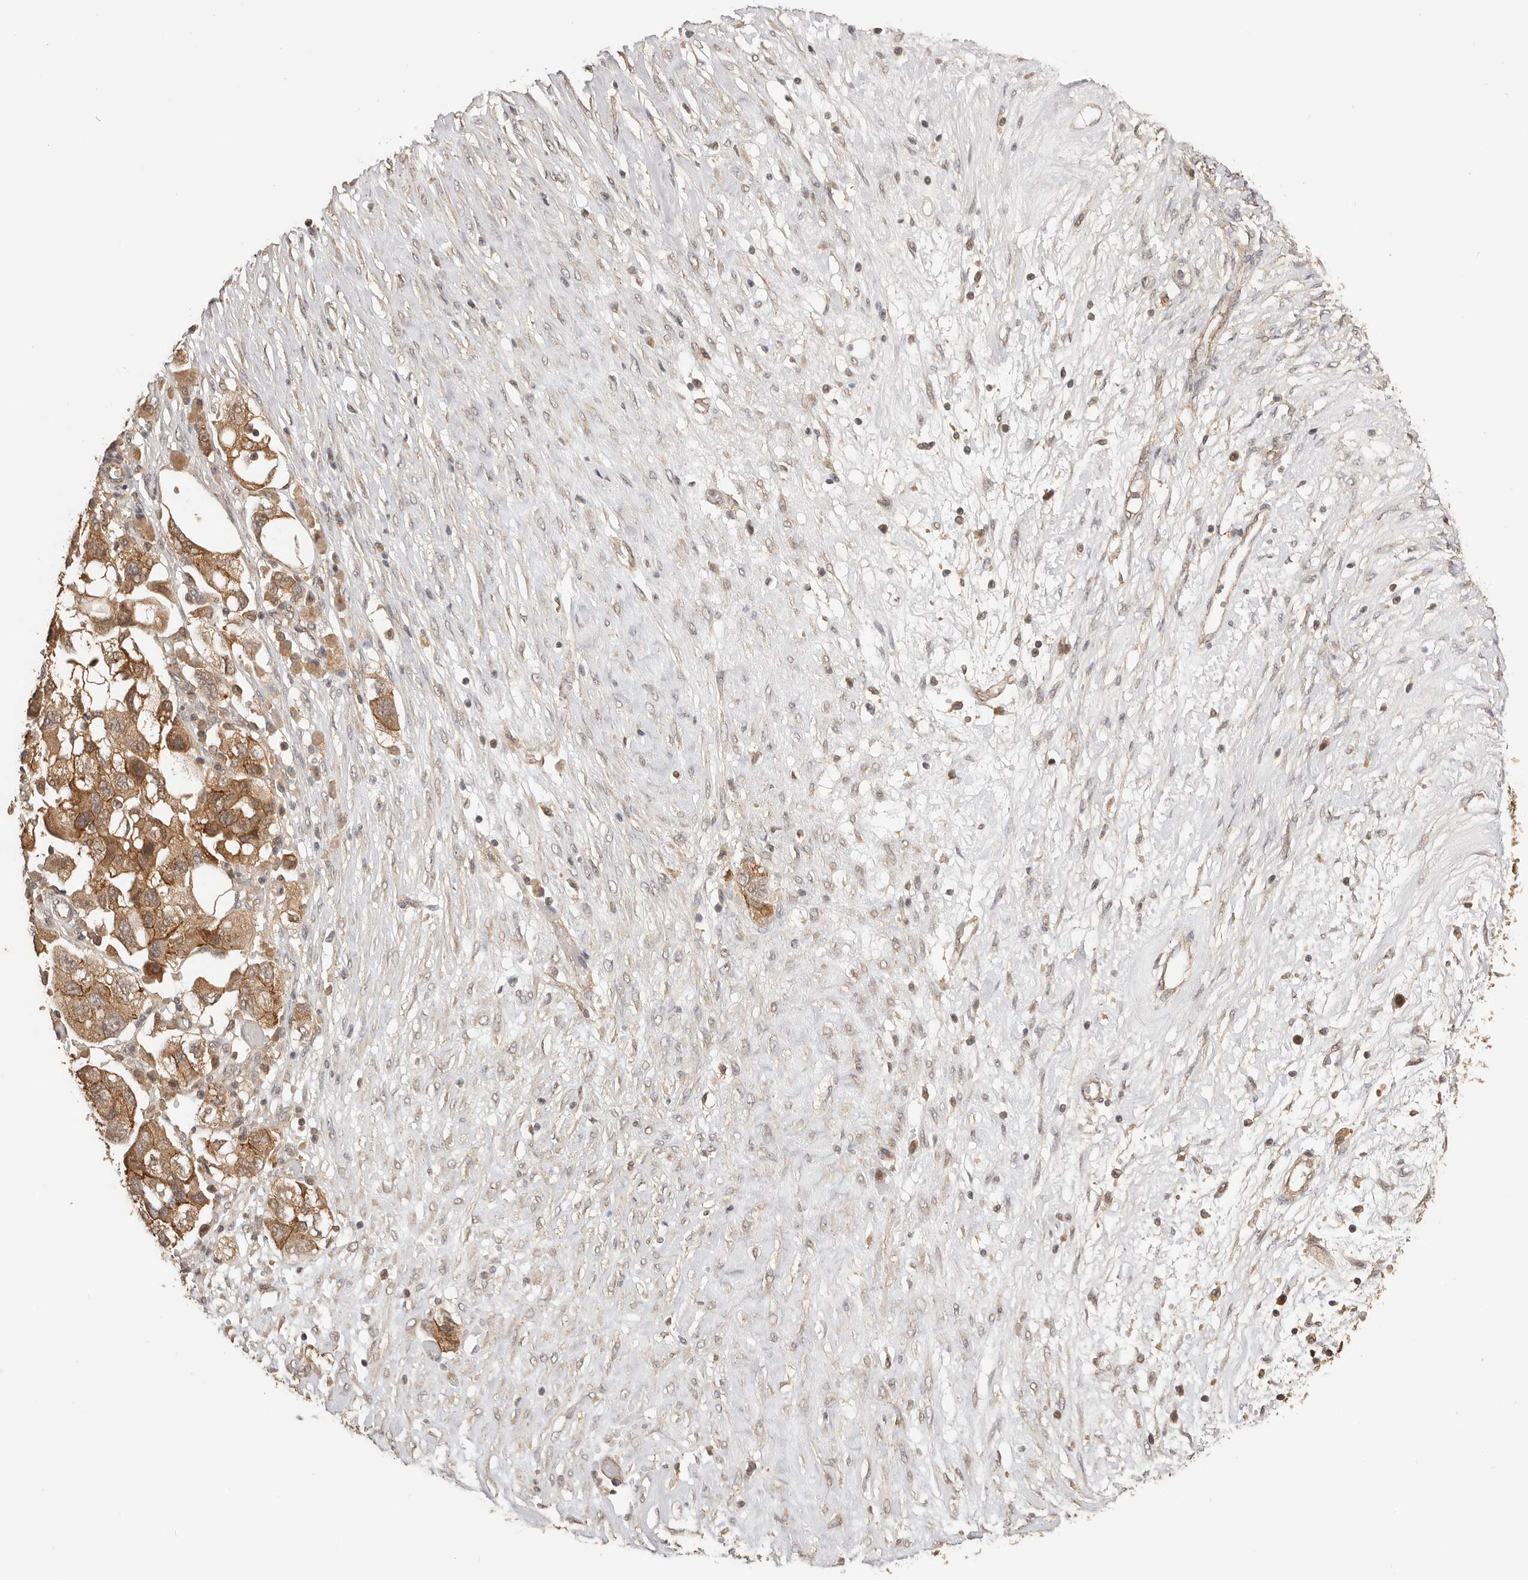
{"staining": {"intensity": "moderate", "quantity": ">75%", "location": "cytoplasmic/membranous"}, "tissue": "ovarian cancer", "cell_type": "Tumor cells", "image_type": "cancer", "snomed": [{"axis": "morphology", "description": "Carcinoma, NOS"}, {"axis": "morphology", "description": "Cystadenocarcinoma, serous, NOS"}, {"axis": "topography", "description": "Ovary"}], "caption": "Serous cystadenocarcinoma (ovarian) stained with a protein marker exhibits moderate staining in tumor cells.", "gene": "AFDN", "patient": {"sex": "female", "age": 69}}